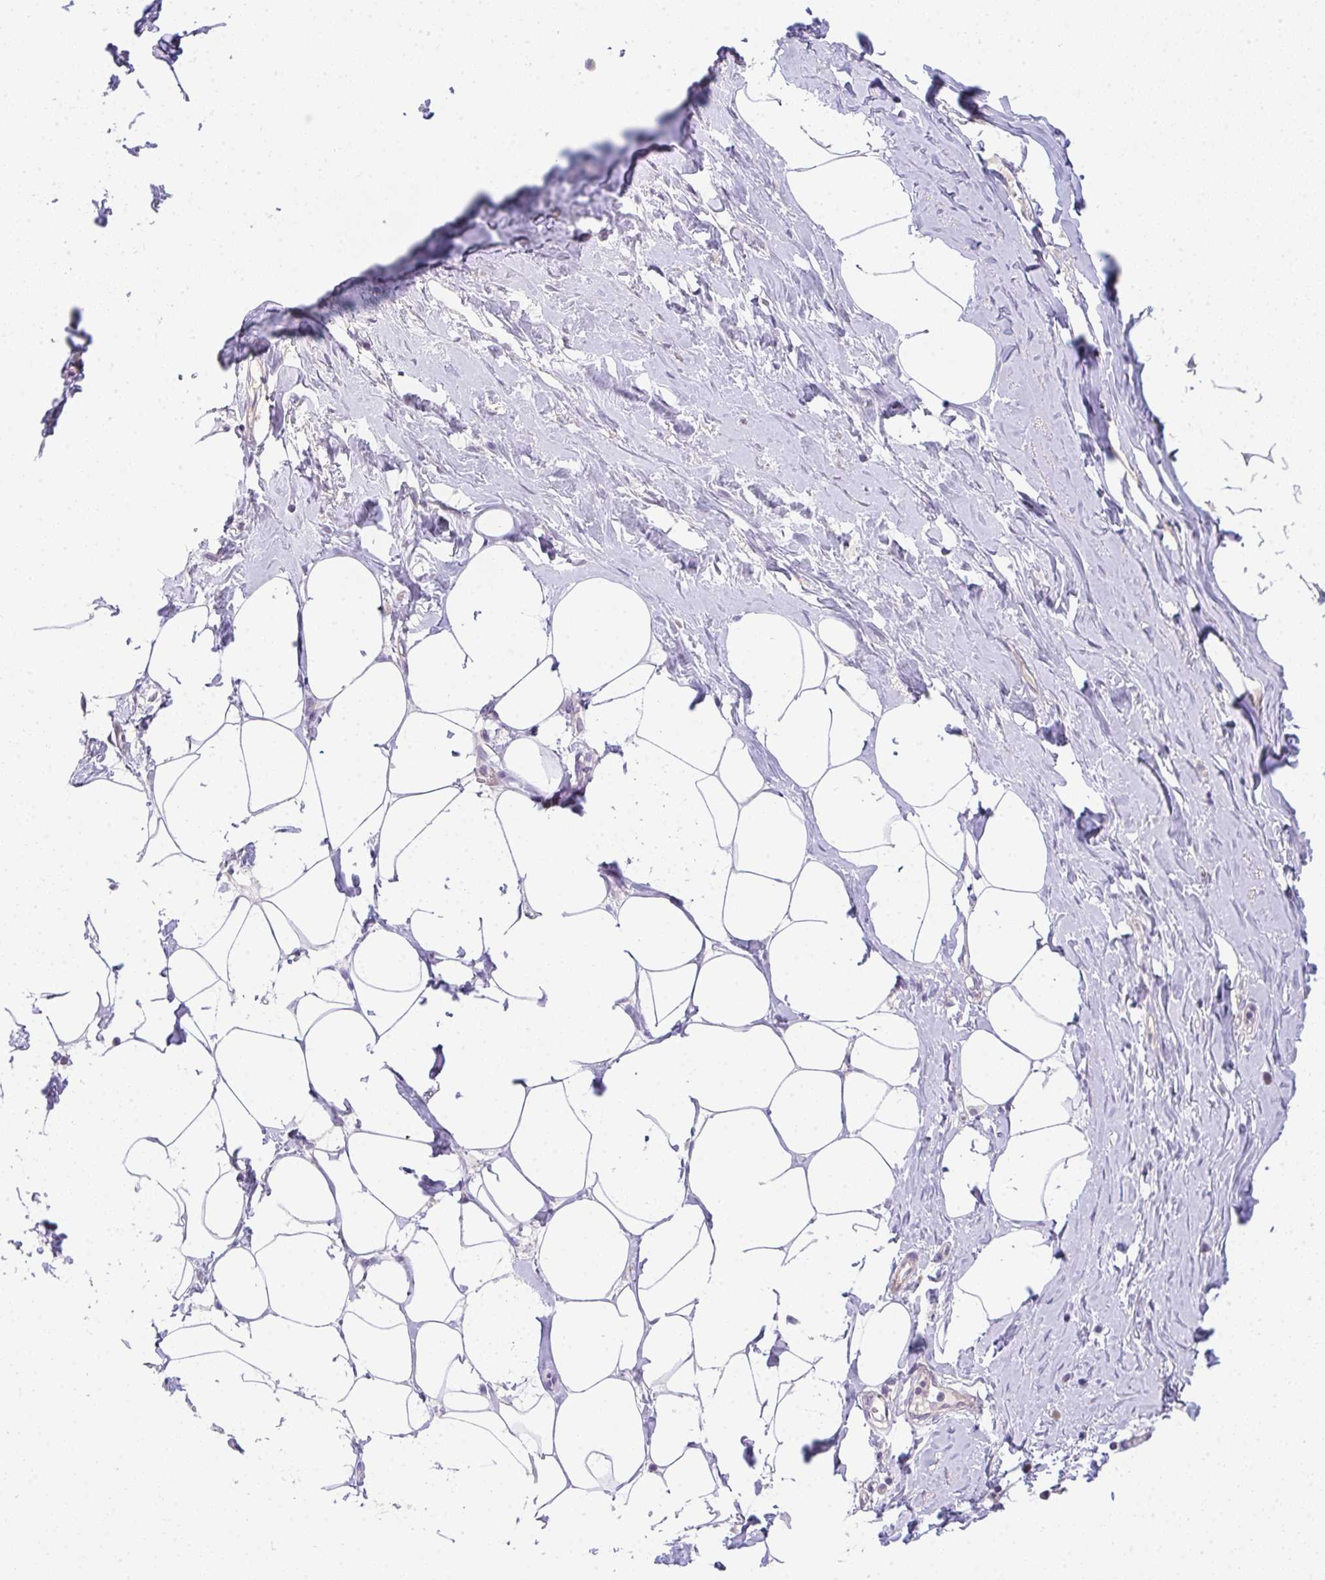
{"staining": {"intensity": "negative", "quantity": "none", "location": "none"}, "tissue": "breast", "cell_type": "Adipocytes", "image_type": "normal", "snomed": [{"axis": "morphology", "description": "Normal tissue, NOS"}, {"axis": "topography", "description": "Breast"}], "caption": "Immunohistochemical staining of normal human breast shows no significant positivity in adipocytes.", "gene": "FILIP1", "patient": {"sex": "female", "age": 27}}